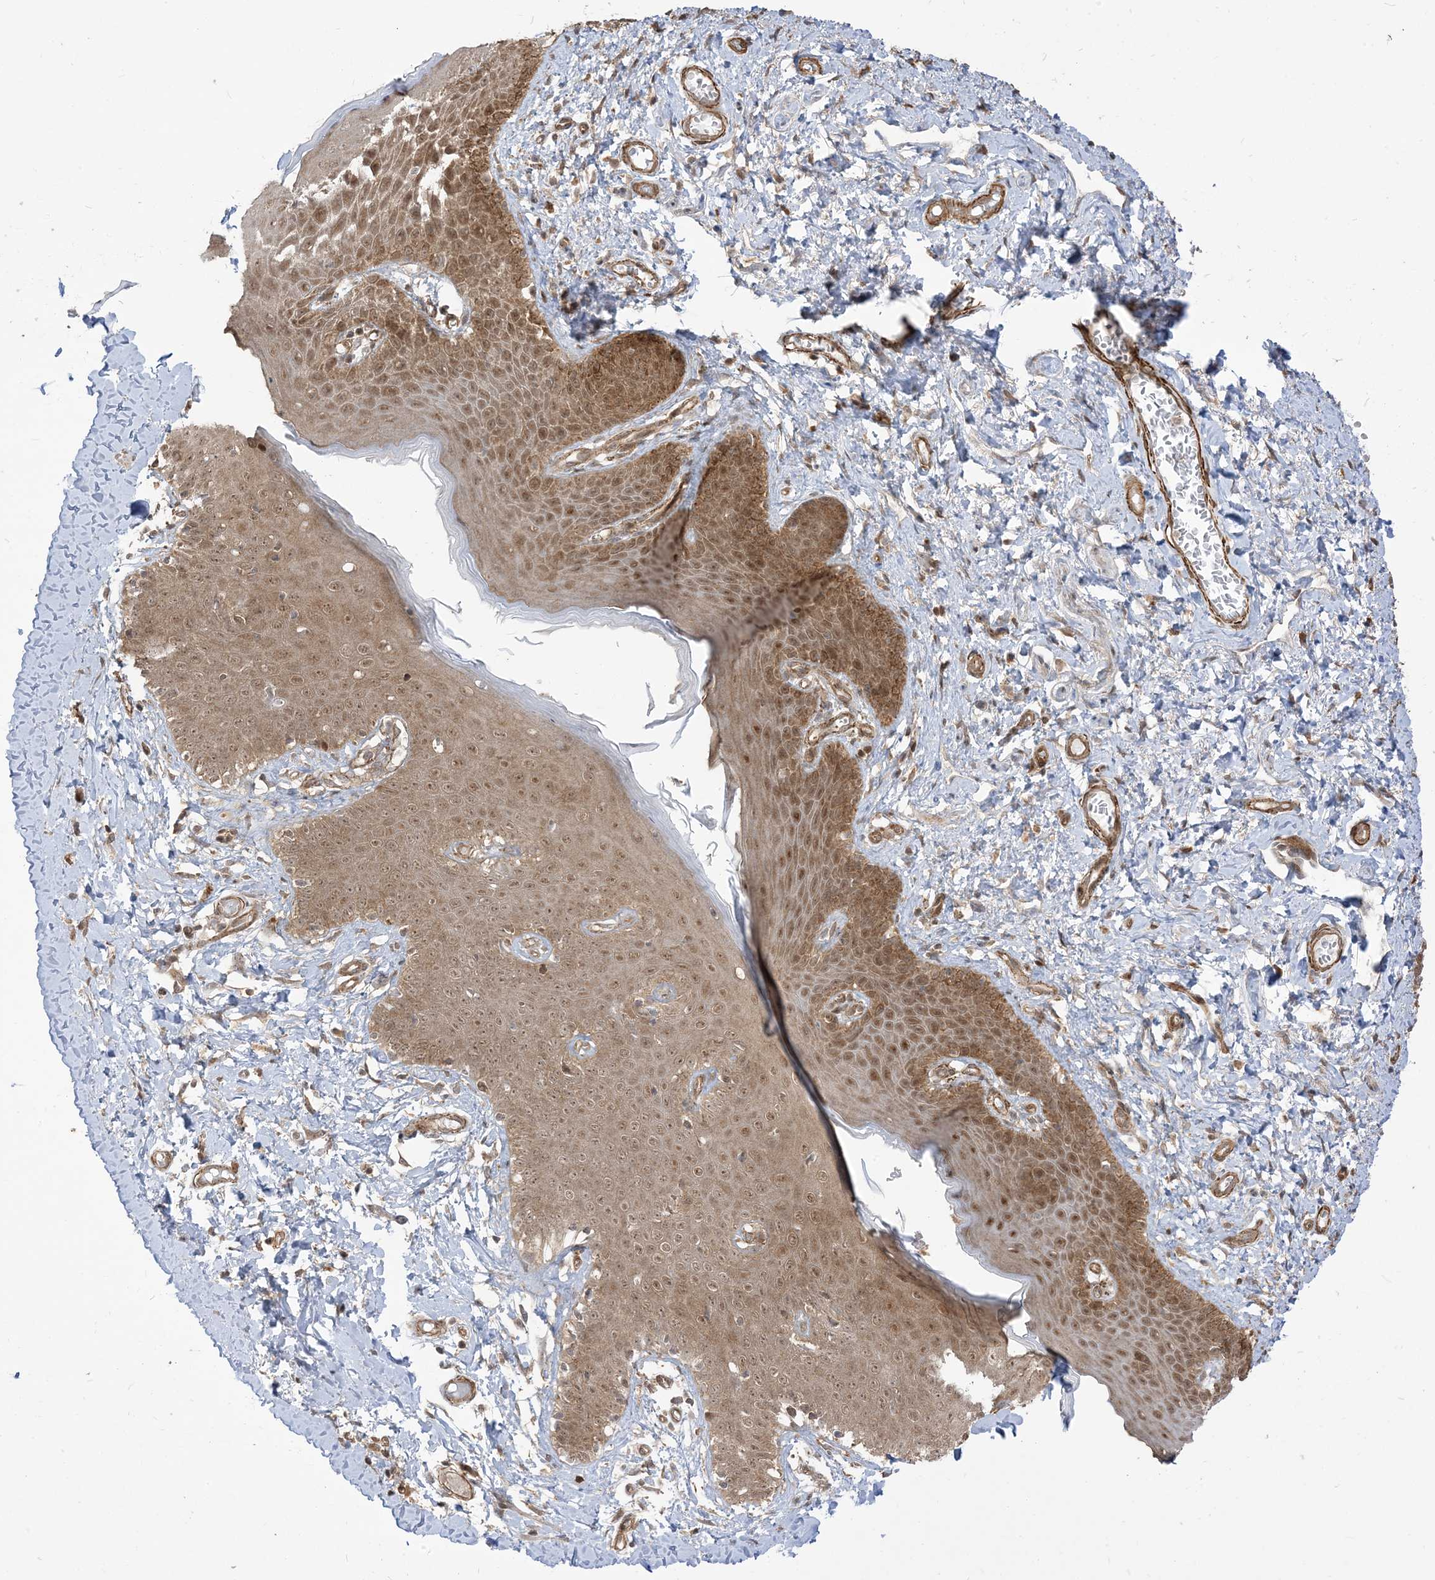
{"staining": {"intensity": "moderate", "quantity": ">75%", "location": "cytoplasmic/membranous,nuclear"}, "tissue": "skin", "cell_type": "Epidermal cells", "image_type": "normal", "snomed": [{"axis": "morphology", "description": "Normal tissue, NOS"}, {"axis": "topography", "description": "Vulva"}], "caption": "Protein staining of unremarkable skin reveals moderate cytoplasmic/membranous,nuclear expression in about >75% of epidermal cells.", "gene": "TBCC", "patient": {"sex": "female", "age": 66}}